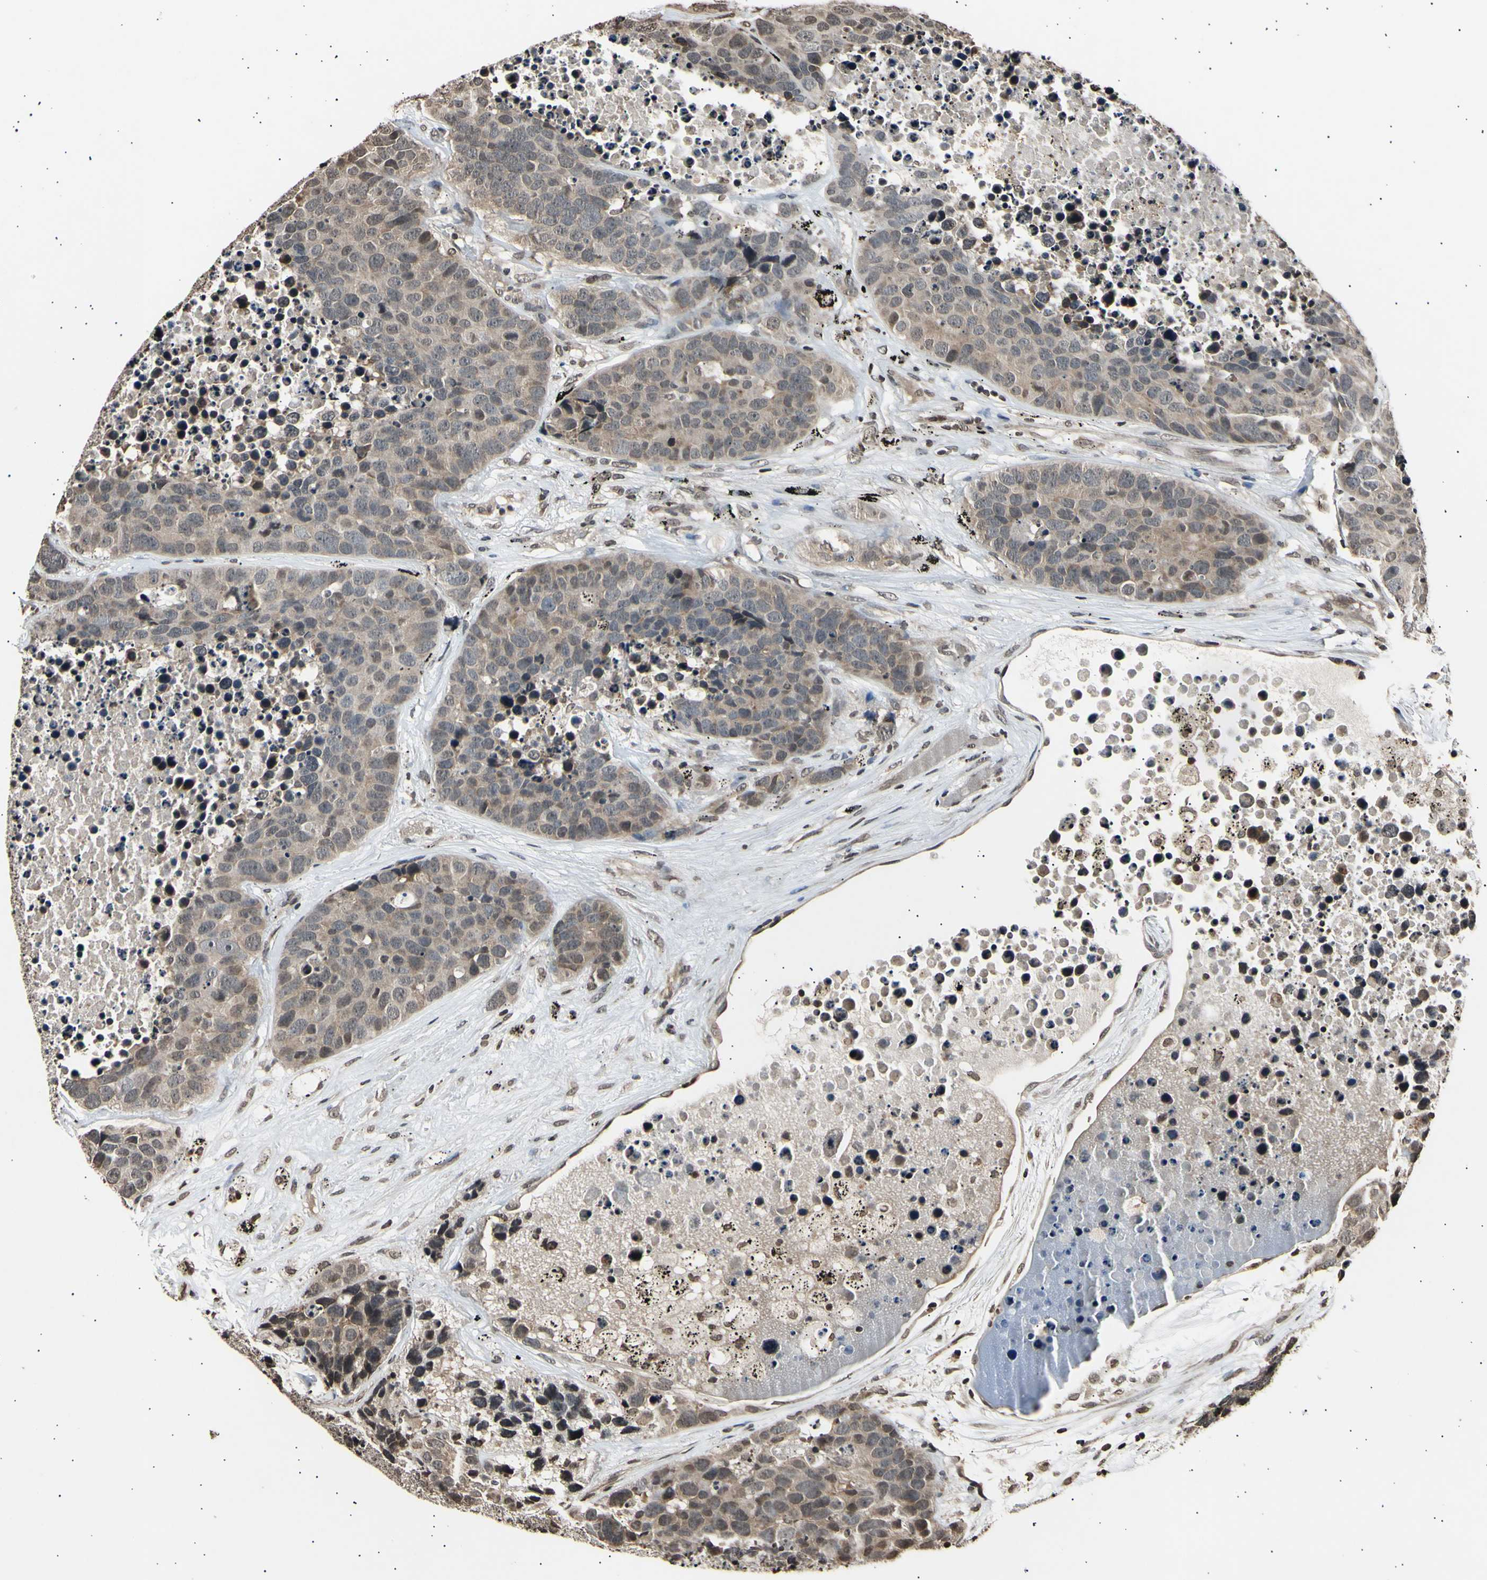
{"staining": {"intensity": "weak", "quantity": ">75%", "location": "cytoplasmic/membranous,nuclear"}, "tissue": "carcinoid", "cell_type": "Tumor cells", "image_type": "cancer", "snomed": [{"axis": "morphology", "description": "Carcinoid, malignant, NOS"}, {"axis": "topography", "description": "Lung"}], "caption": "Protein staining demonstrates weak cytoplasmic/membranous and nuclear positivity in about >75% of tumor cells in carcinoid.", "gene": "ANAPC7", "patient": {"sex": "male", "age": 60}}